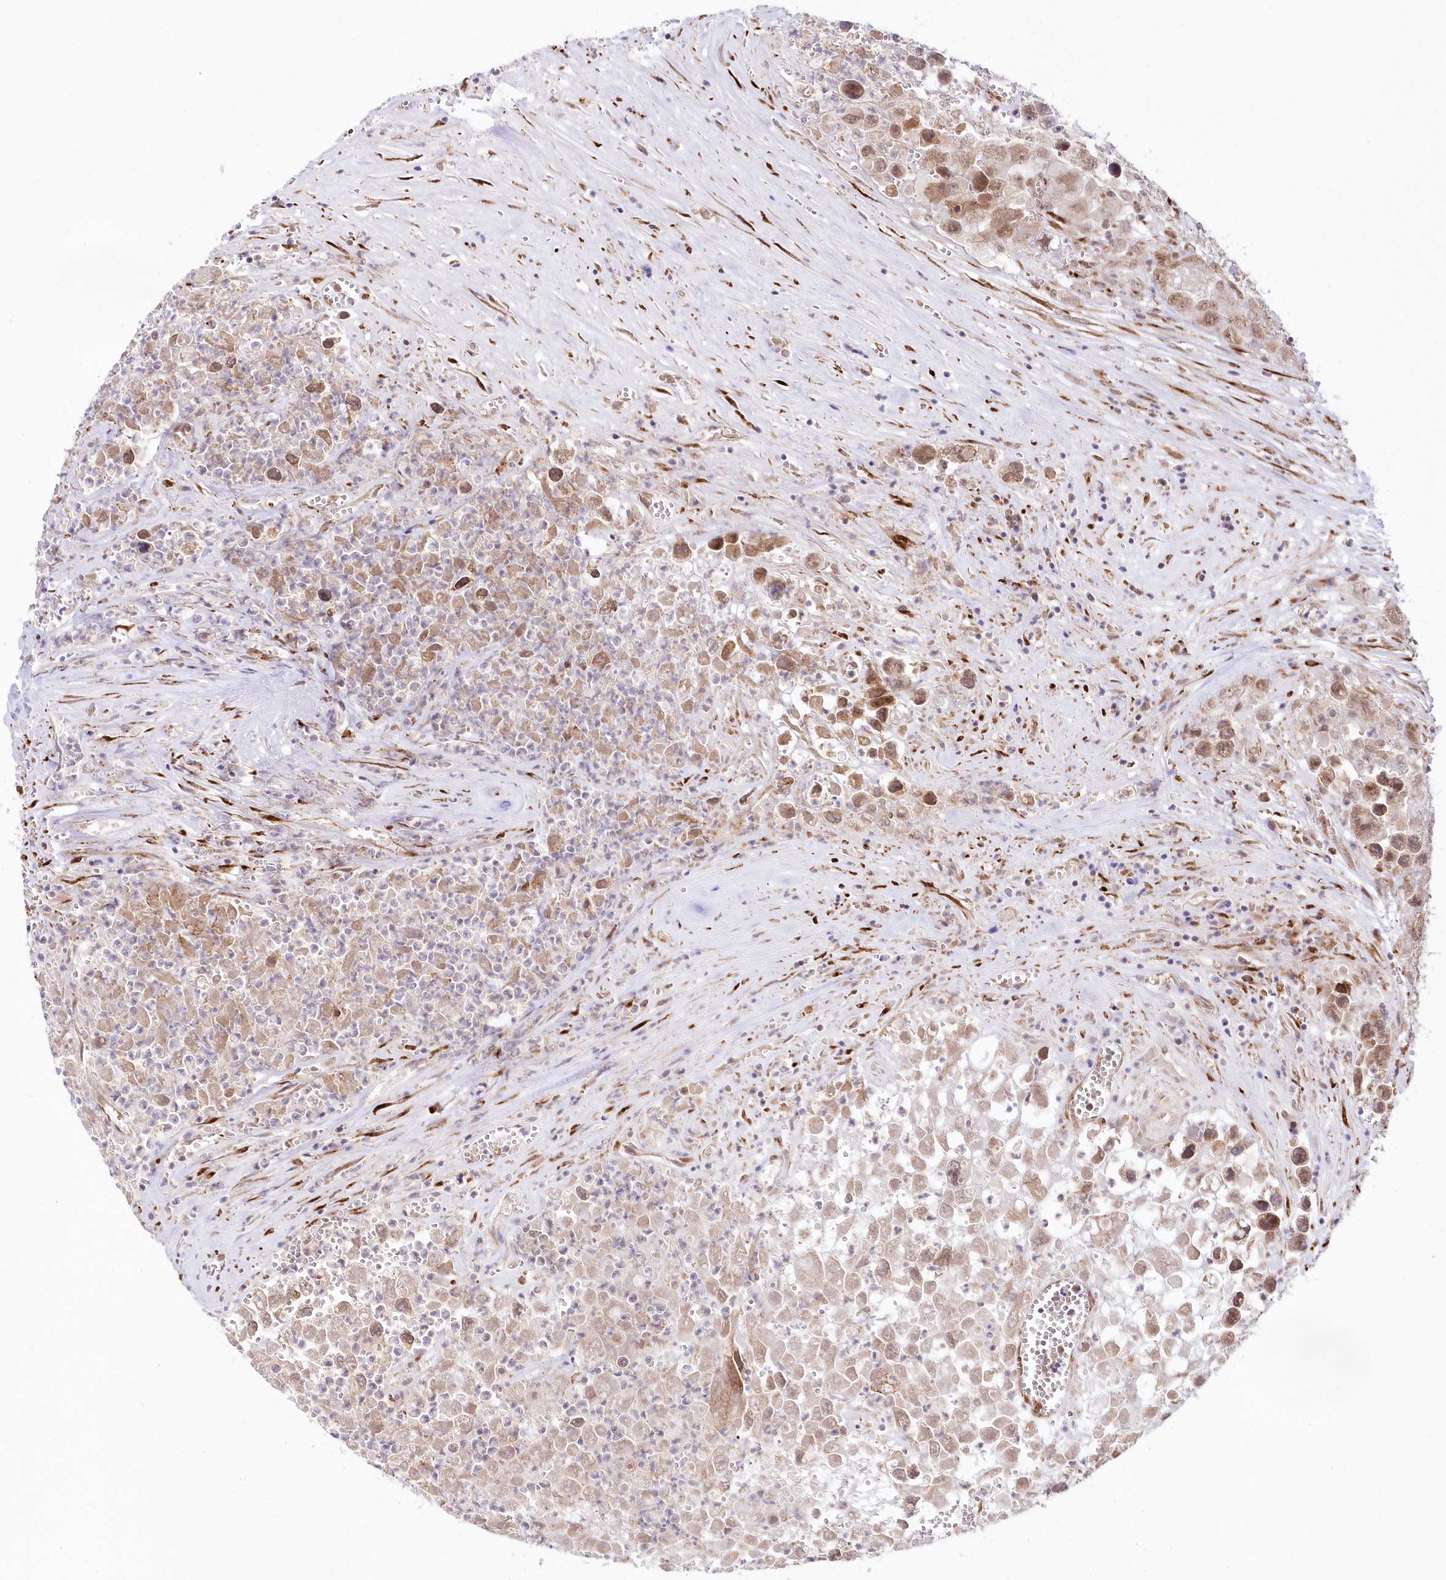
{"staining": {"intensity": "weak", "quantity": ">75%", "location": "nuclear"}, "tissue": "testis cancer", "cell_type": "Tumor cells", "image_type": "cancer", "snomed": [{"axis": "morphology", "description": "Seminoma, NOS"}, {"axis": "morphology", "description": "Carcinoma, Embryonal, NOS"}, {"axis": "topography", "description": "Testis"}], "caption": "This histopathology image demonstrates IHC staining of human testis embryonal carcinoma, with low weak nuclear positivity in about >75% of tumor cells.", "gene": "LDB1", "patient": {"sex": "male", "age": 43}}